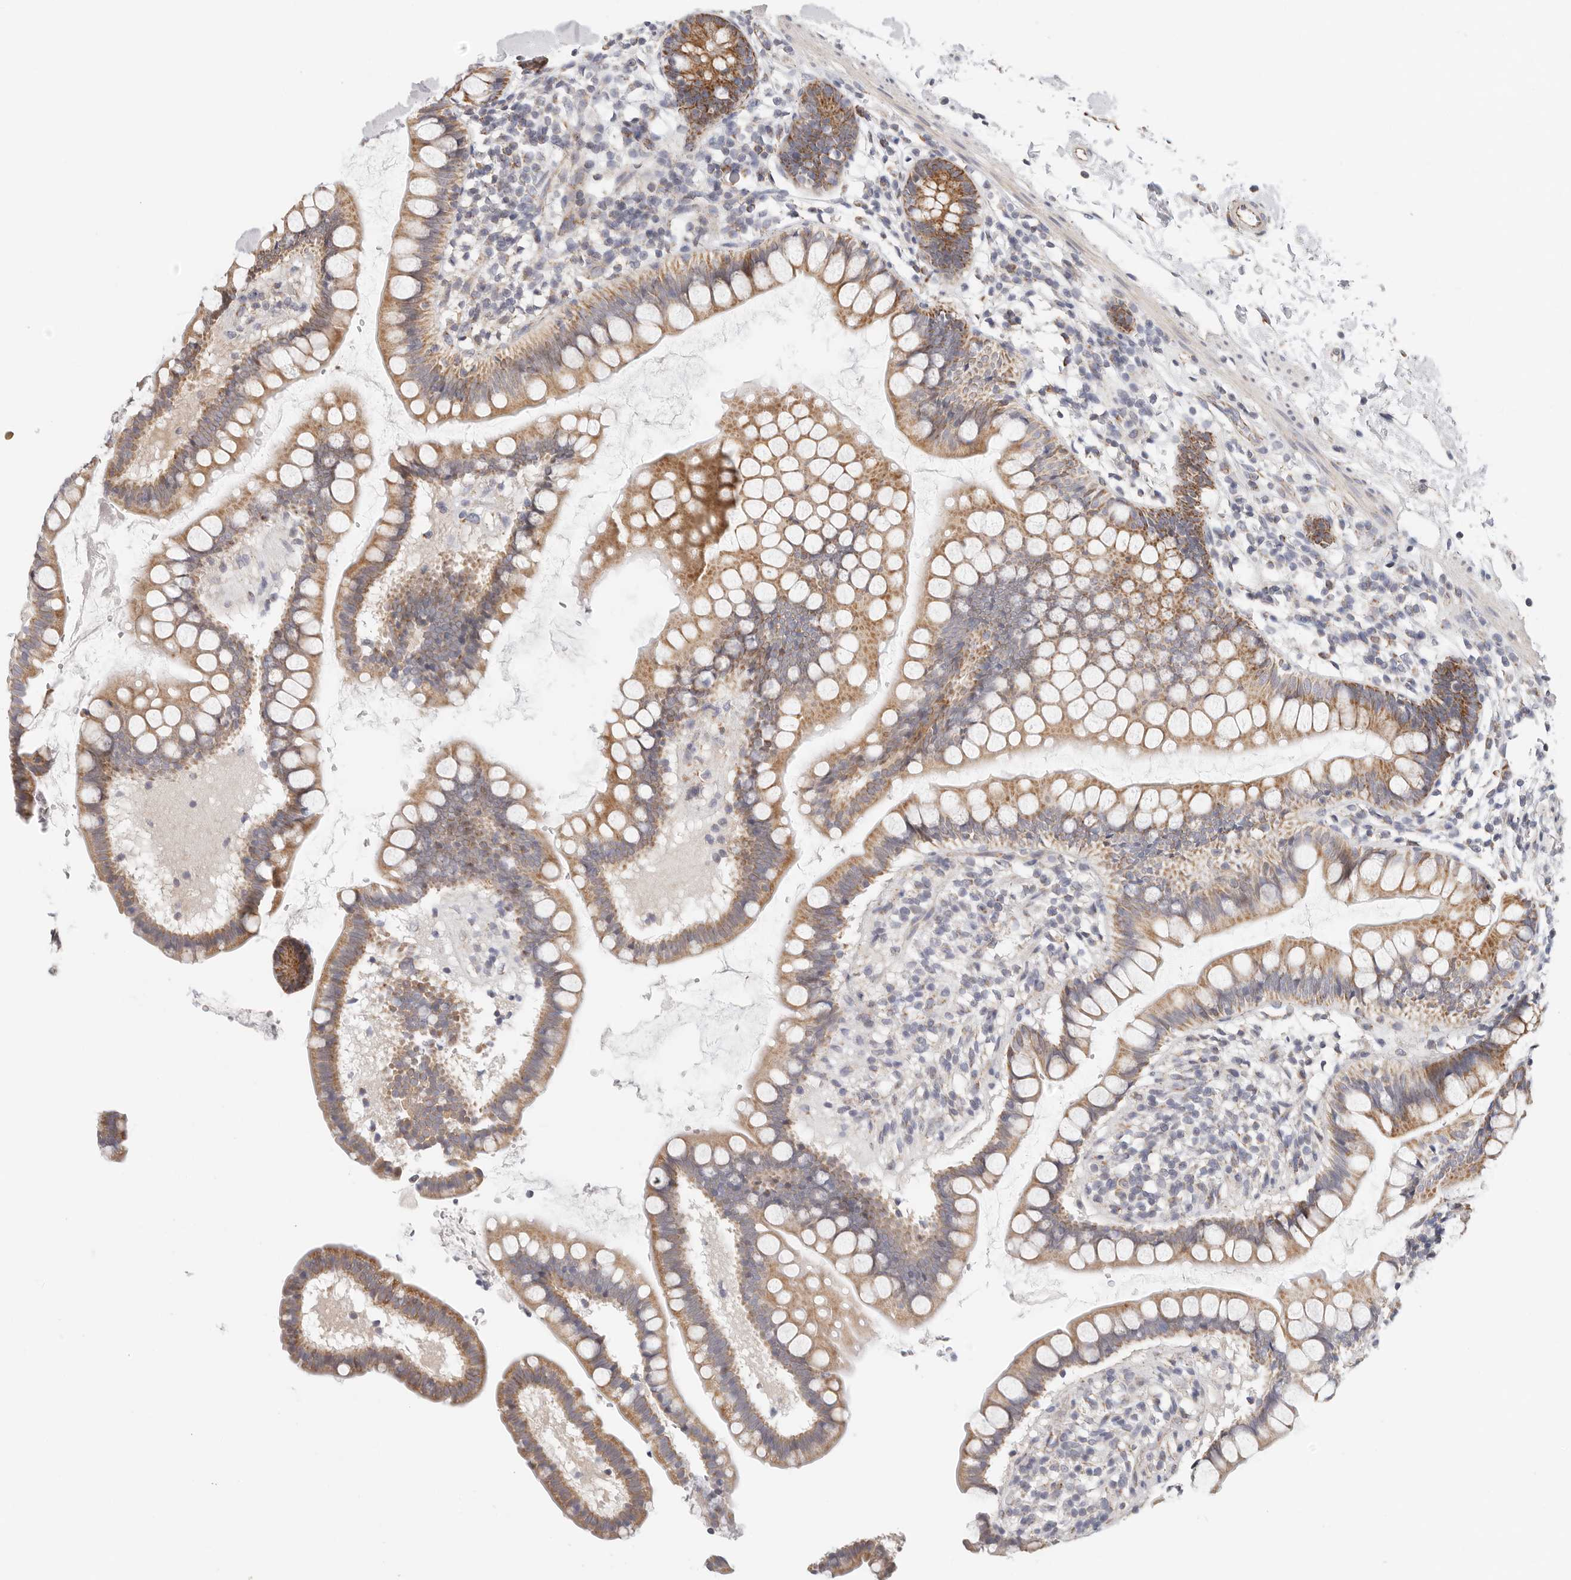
{"staining": {"intensity": "moderate", "quantity": ">75%", "location": "cytoplasmic/membranous"}, "tissue": "small intestine", "cell_type": "Glandular cells", "image_type": "normal", "snomed": [{"axis": "morphology", "description": "Normal tissue, NOS"}, {"axis": "topography", "description": "Small intestine"}], "caption": "Immunohistochemical staining of unremarkable small intestine reveals >75% levels of moderate cytoplasmic/membranous protein positivity in about >75% of glandular cells.", "gene": "AFDN", "patient": {"sex": "female", "age": 84}}